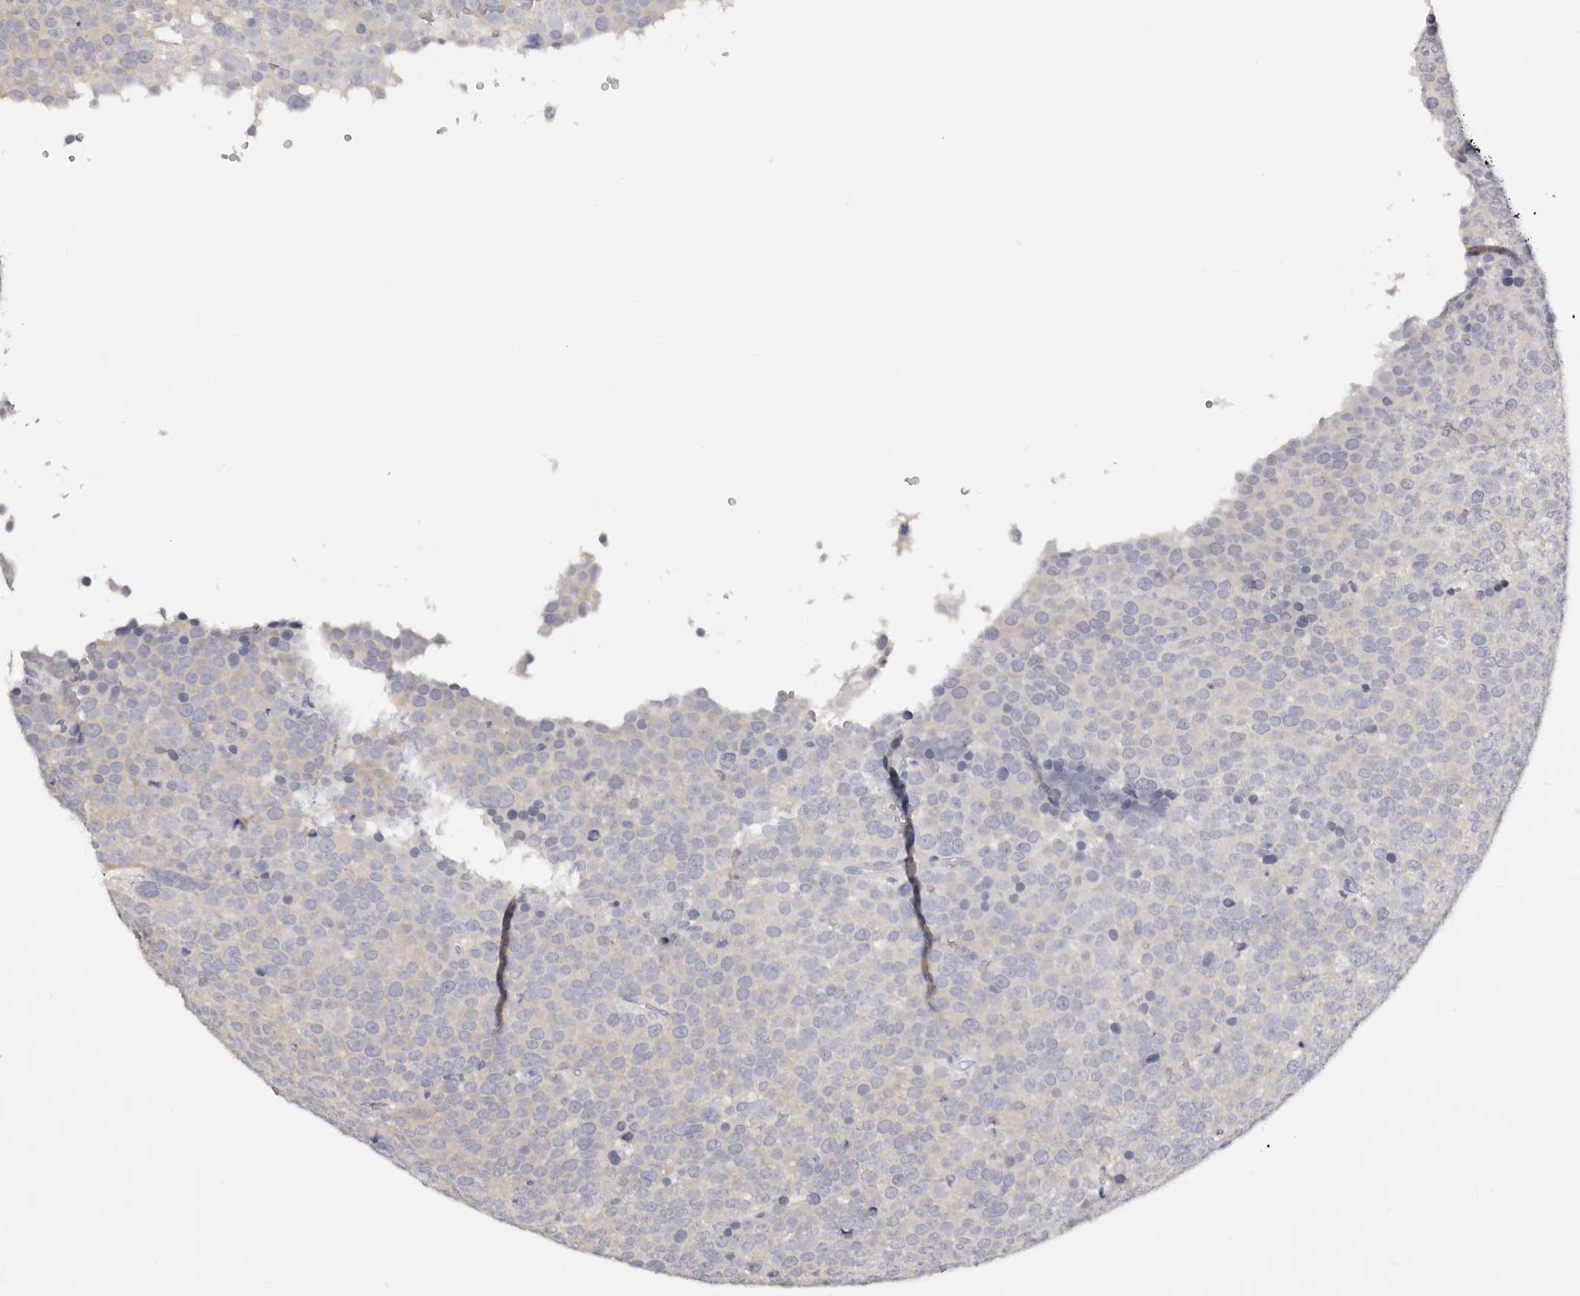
{"staining": {"intensity": "negative", "quantity": "none", "location": "none"}, "tissue": "testis cancer", "cell_type": "Tumor cells", "image_type": "cancer", "snomed": [{"axis": "morphology", "description": "Seminoma, NOS"}, {"axis": "topography", "description": "Testis"}], "caption": "An immunohistochemistry (IHC) photomicrograph of testis cancer is shown. There is no staining in tumor cells of testis cancer.", "gene": "ROM1", "patient": {"sex": "male", "age": 71}}